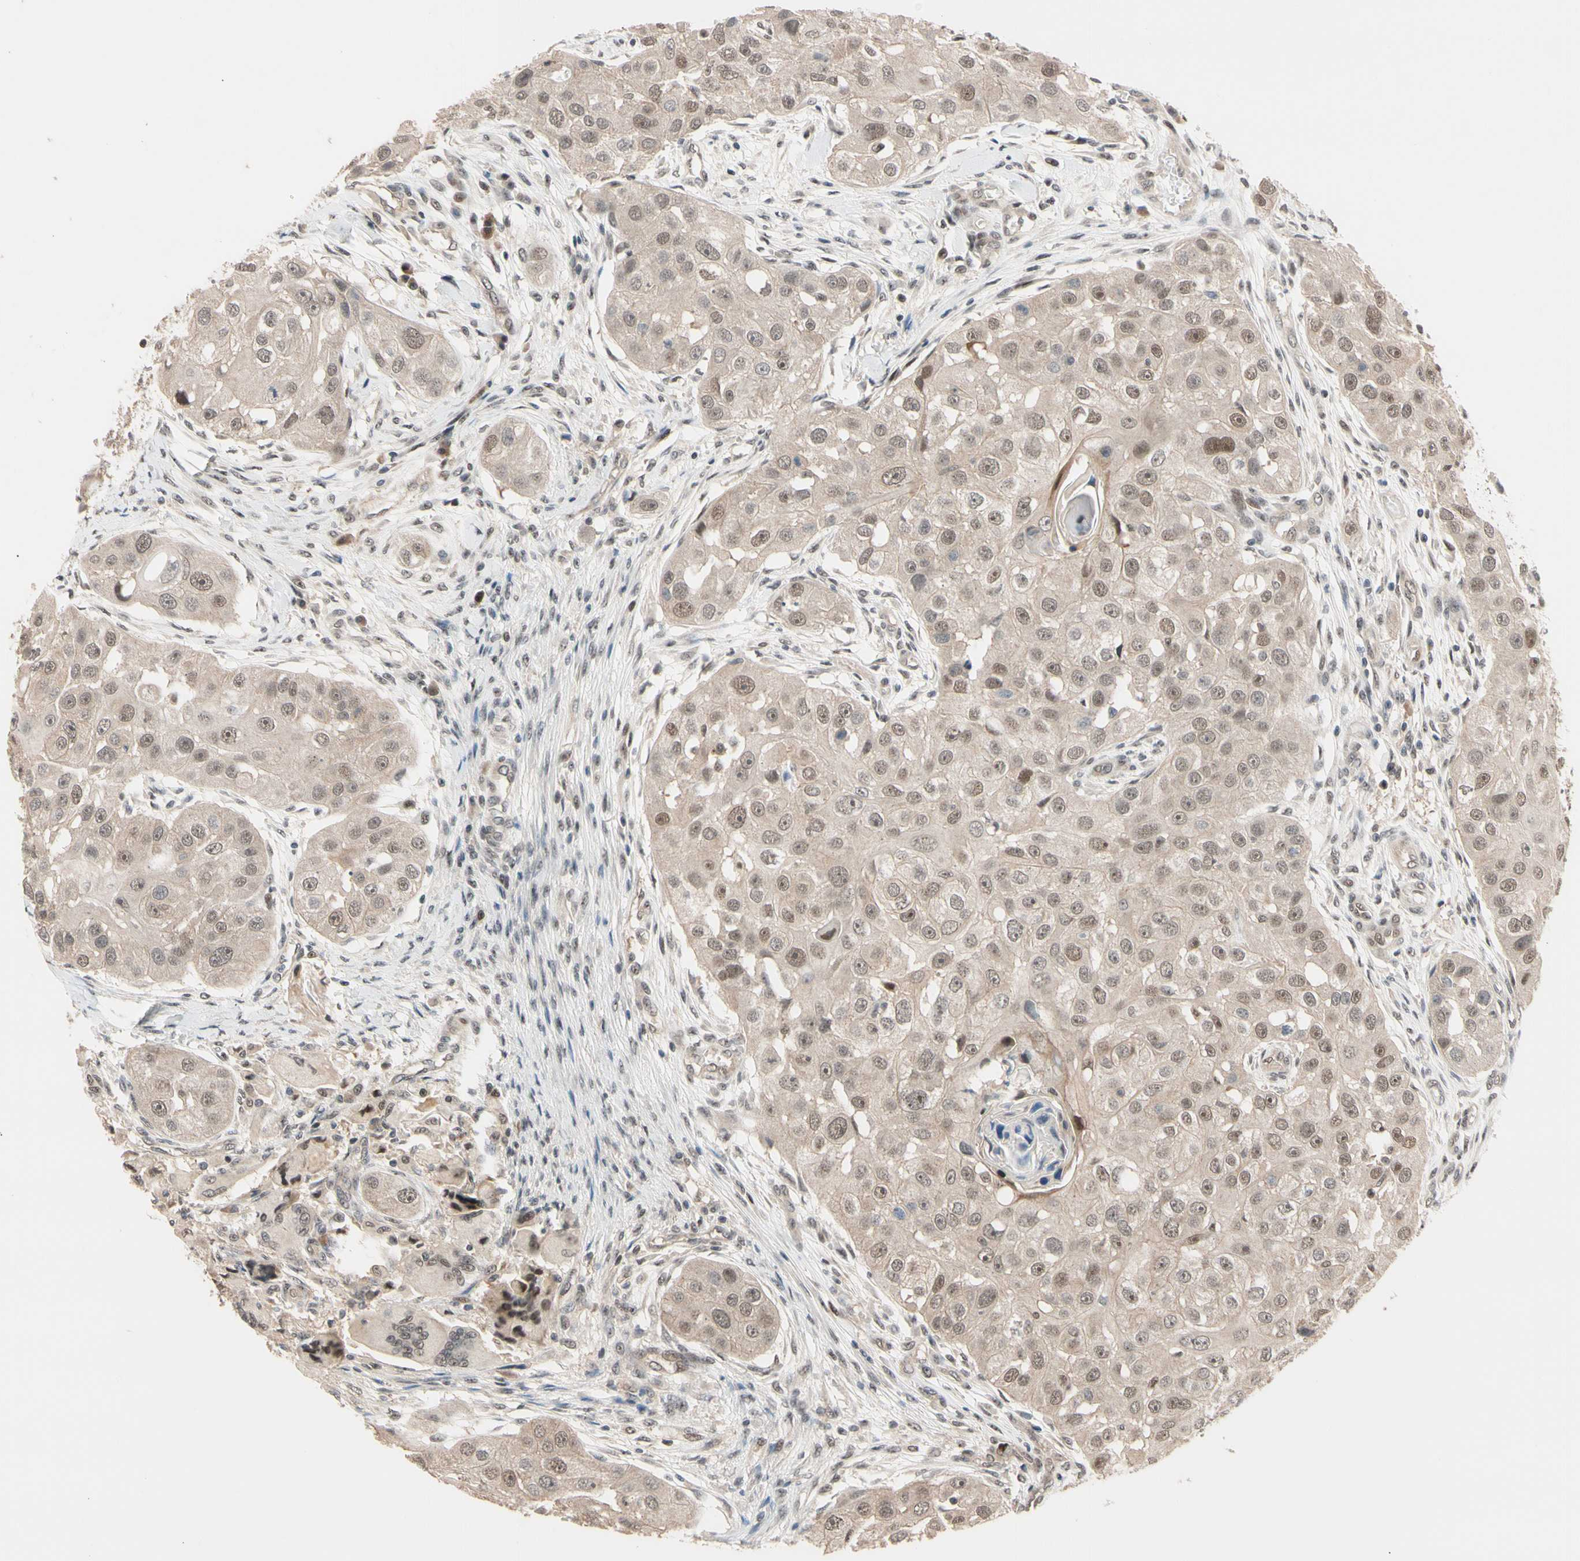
{"staining": {"intensity": "weak", "quantity": ">75%", "location": "cytoplasmic/membranous,nuclear"}, "tissue": "head and neck cancer", "cell_type": "Tumor cells", "image_type": "cancer", "snomed": [{"axis": "morphology", "description": "Normal tissue, NOS"}, {"axis": "morphology", "description": "Squamous cell carcinoma, NOS"}, {"axis": "topography", "description": "Skeletal muscle"}, {"axis": "topography", "description": "Head-Neck"}], "caption": "Squamous cell carcinoma (head and neck) stained with a protein marker demonstrates weak staining in tumor cells.", "gene": "NGEF", "patient": {"sex": "male", "age": 51}}